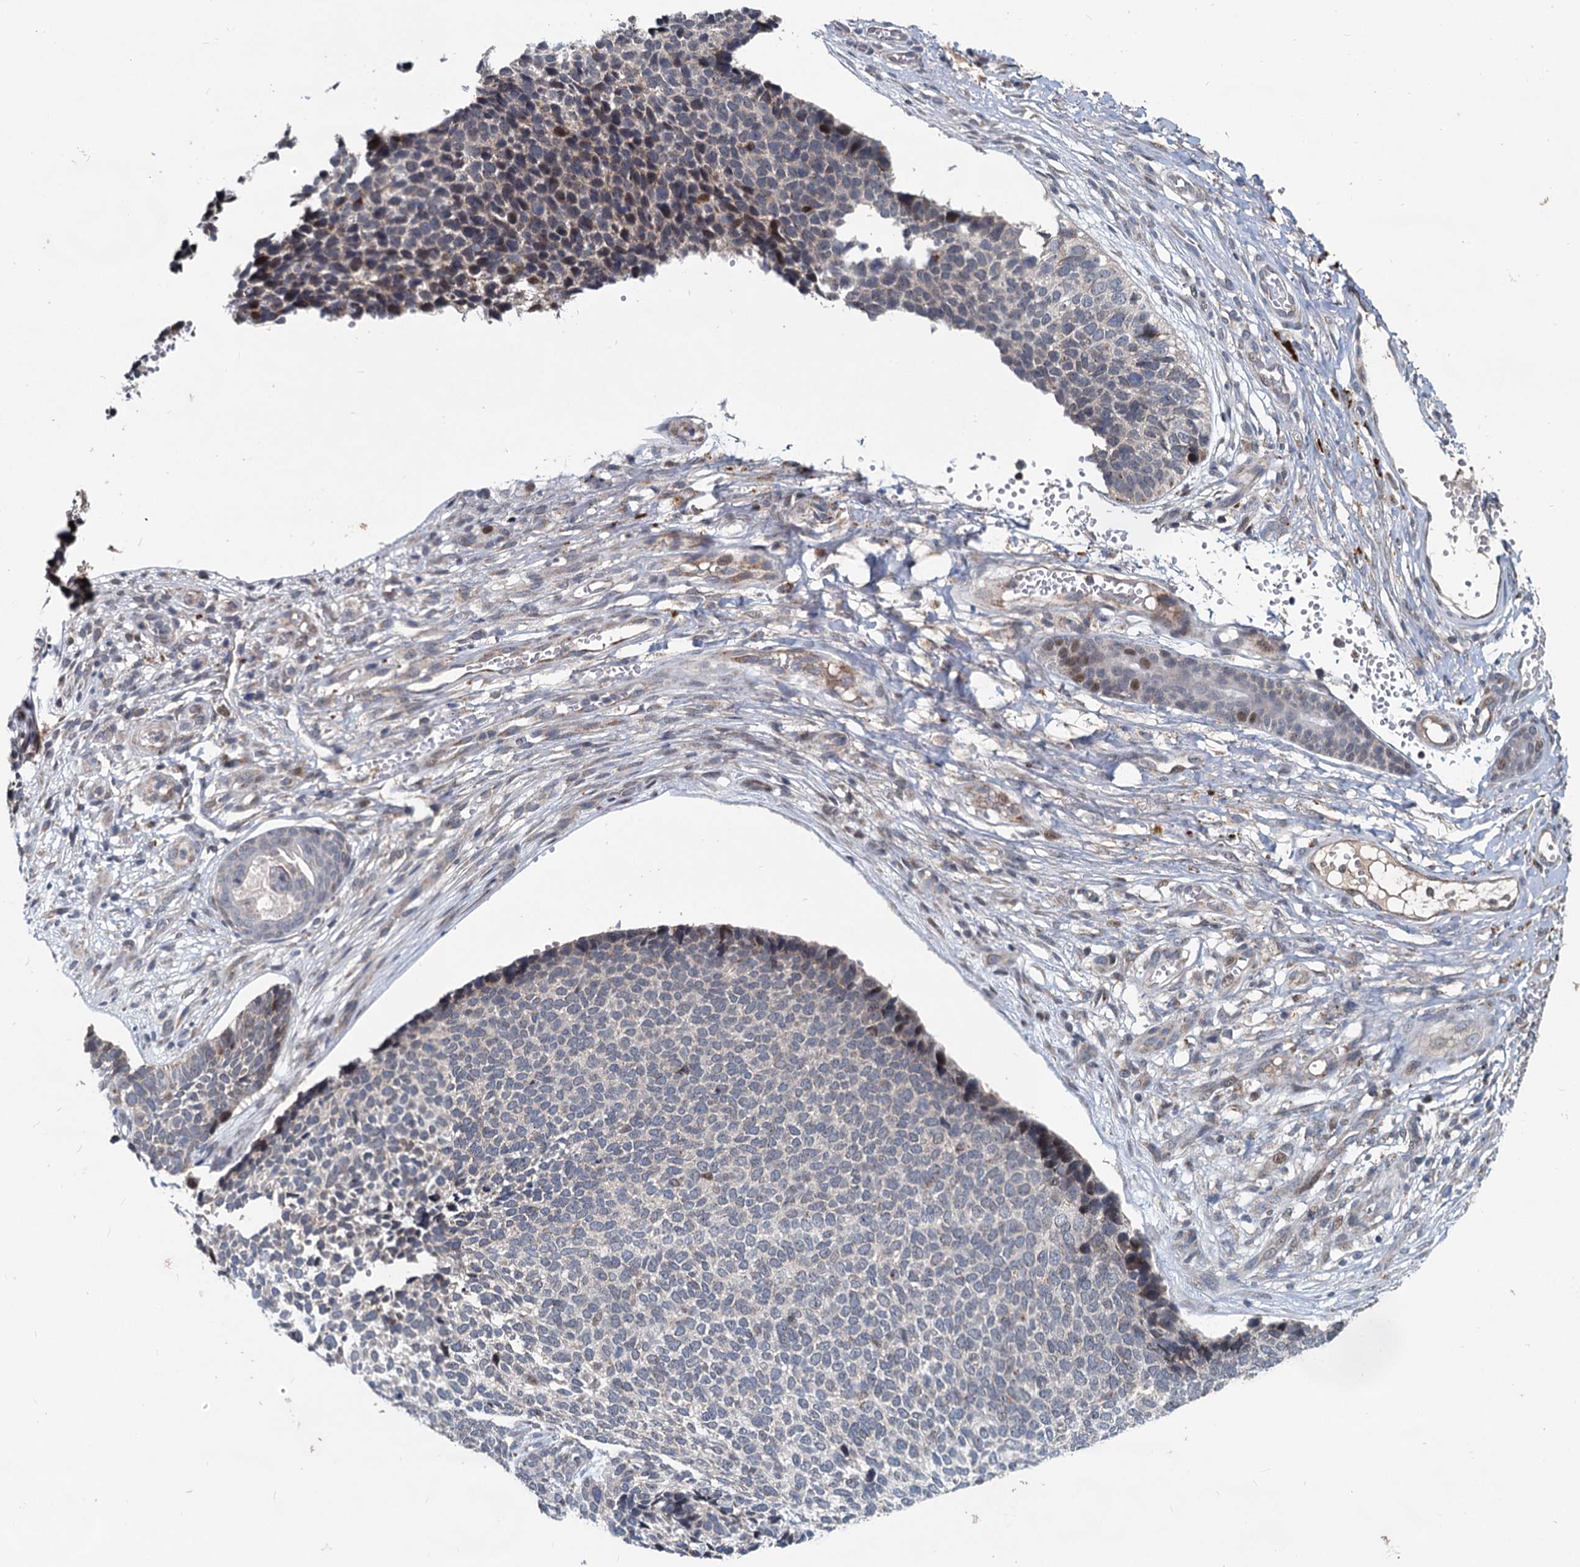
{"staining": {"intensity": "weak", "quantity": "<25%", "location": "nuclear"}, "tissue": "skin cancer", "cell_type": "Tumor cells", "image_type": "cancer", "snomed": [{"axis": "morphology", "description": "Basal cell carcinoma"}, {"axis": "topography", "description": "Skin"}], "caption": "A high-resolution image shows IHC staining of skin cancer (basal cell carcinoma), which demonstrates no significant expression in tumor cells. (Brightfield microscopy of DAB (3,3'-diaminobenzidine) immunohistochemistry (IHC) at high magnification).", "gene": "RITA1", "patient": {"sex": "female", "age": 84}}